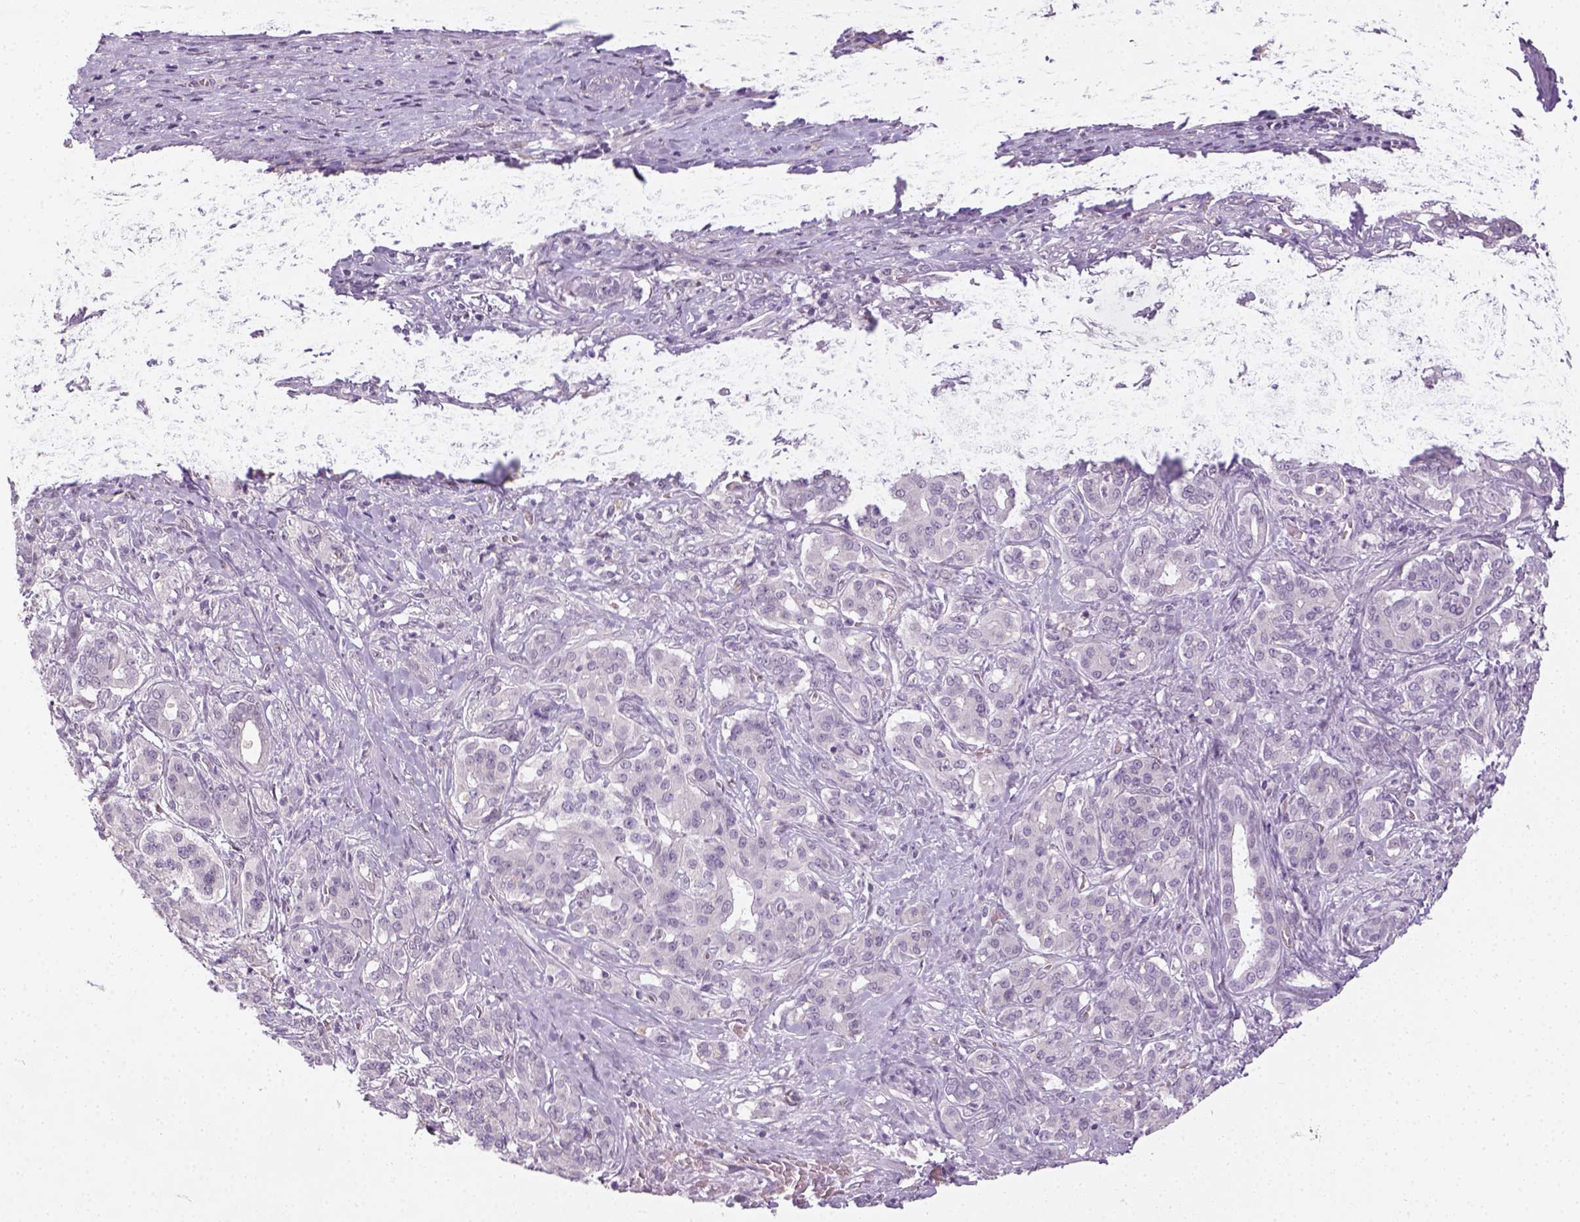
{"staining": {"intensity": "negative", "quantity": "none", "location": "none"}, "tissue": "pancreatic cancer", "cell_type": "Tumor cells", "image_type": "cancer", "snomed": [{"axis": "morphology", "description": "Normal tissue, NOS"}, {"axis": "morphology", "description": "Inflammation, NOS"}, {"axis": "morphology", "description": "Adenocarcinoma, NOS"}, {"axis": "topography", "description": "Pancreas"}], "caption": "Tumor cells are negative for brown protein staining in pancreatic cancer (adenocarcinoma).", "gene": "MAGEB3", "patient": {"sex": "male", "age": 57}}